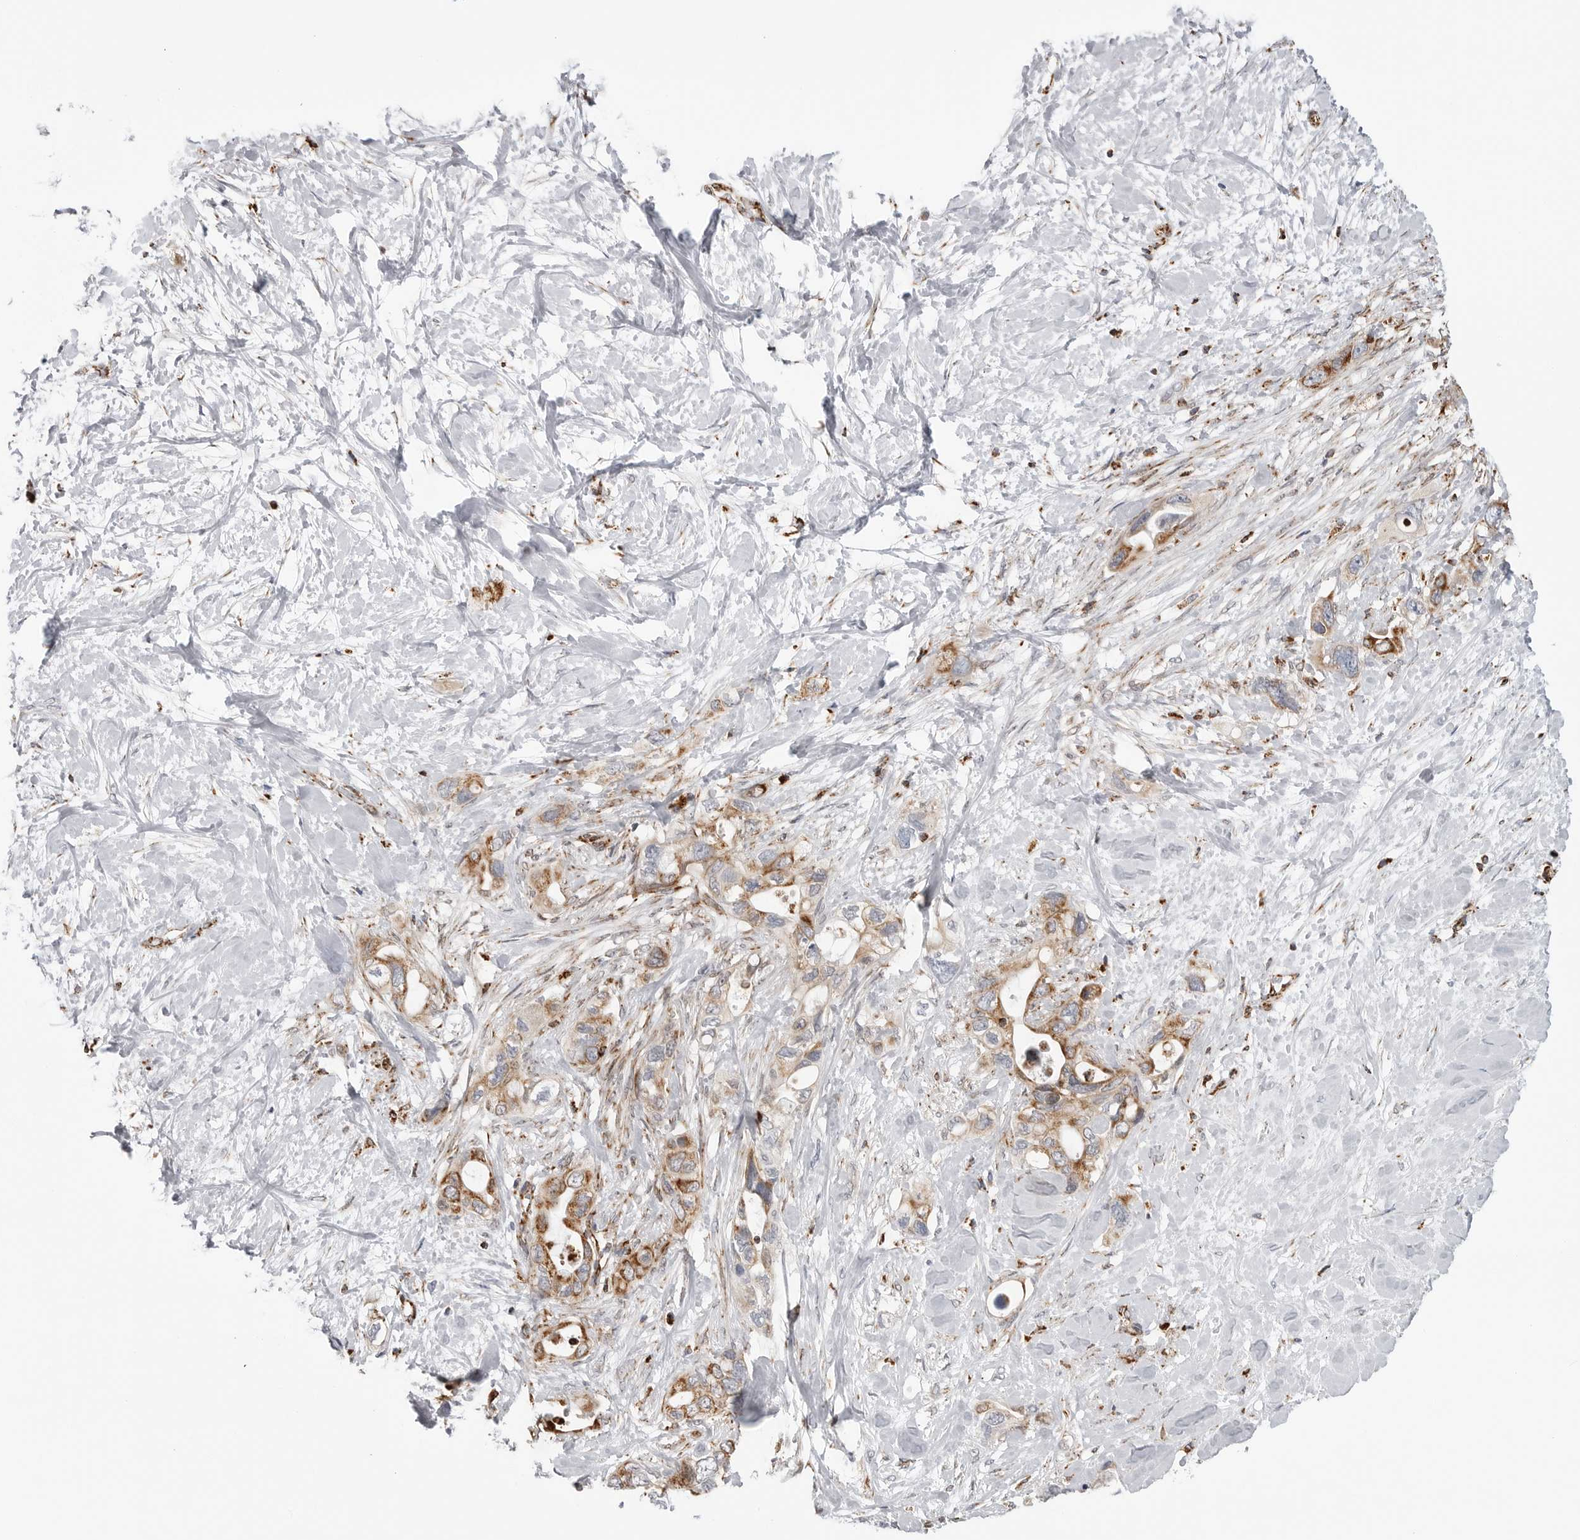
{"staining": {"intensity": "strong", "quantity": ">75%", "location": "cytoplasmic/membranous"}, "tissue": "pancreatic cancer", "cell_type": "Tumor cells", "image_type": "cancer", "snomed": [{"axis": "morphology", "description": "Adenocarcinoma, NOS"}, {"axis": "topography", "description": "Pancreas"}], "caption": "Tumor cells demonstrate high levels of strong cytoplasmic/membranous expression in about >75% of cells in pancreatic adenocarcinoma.", "gene": "COX5A", "patient": {"sex": "female", "age": 56}}